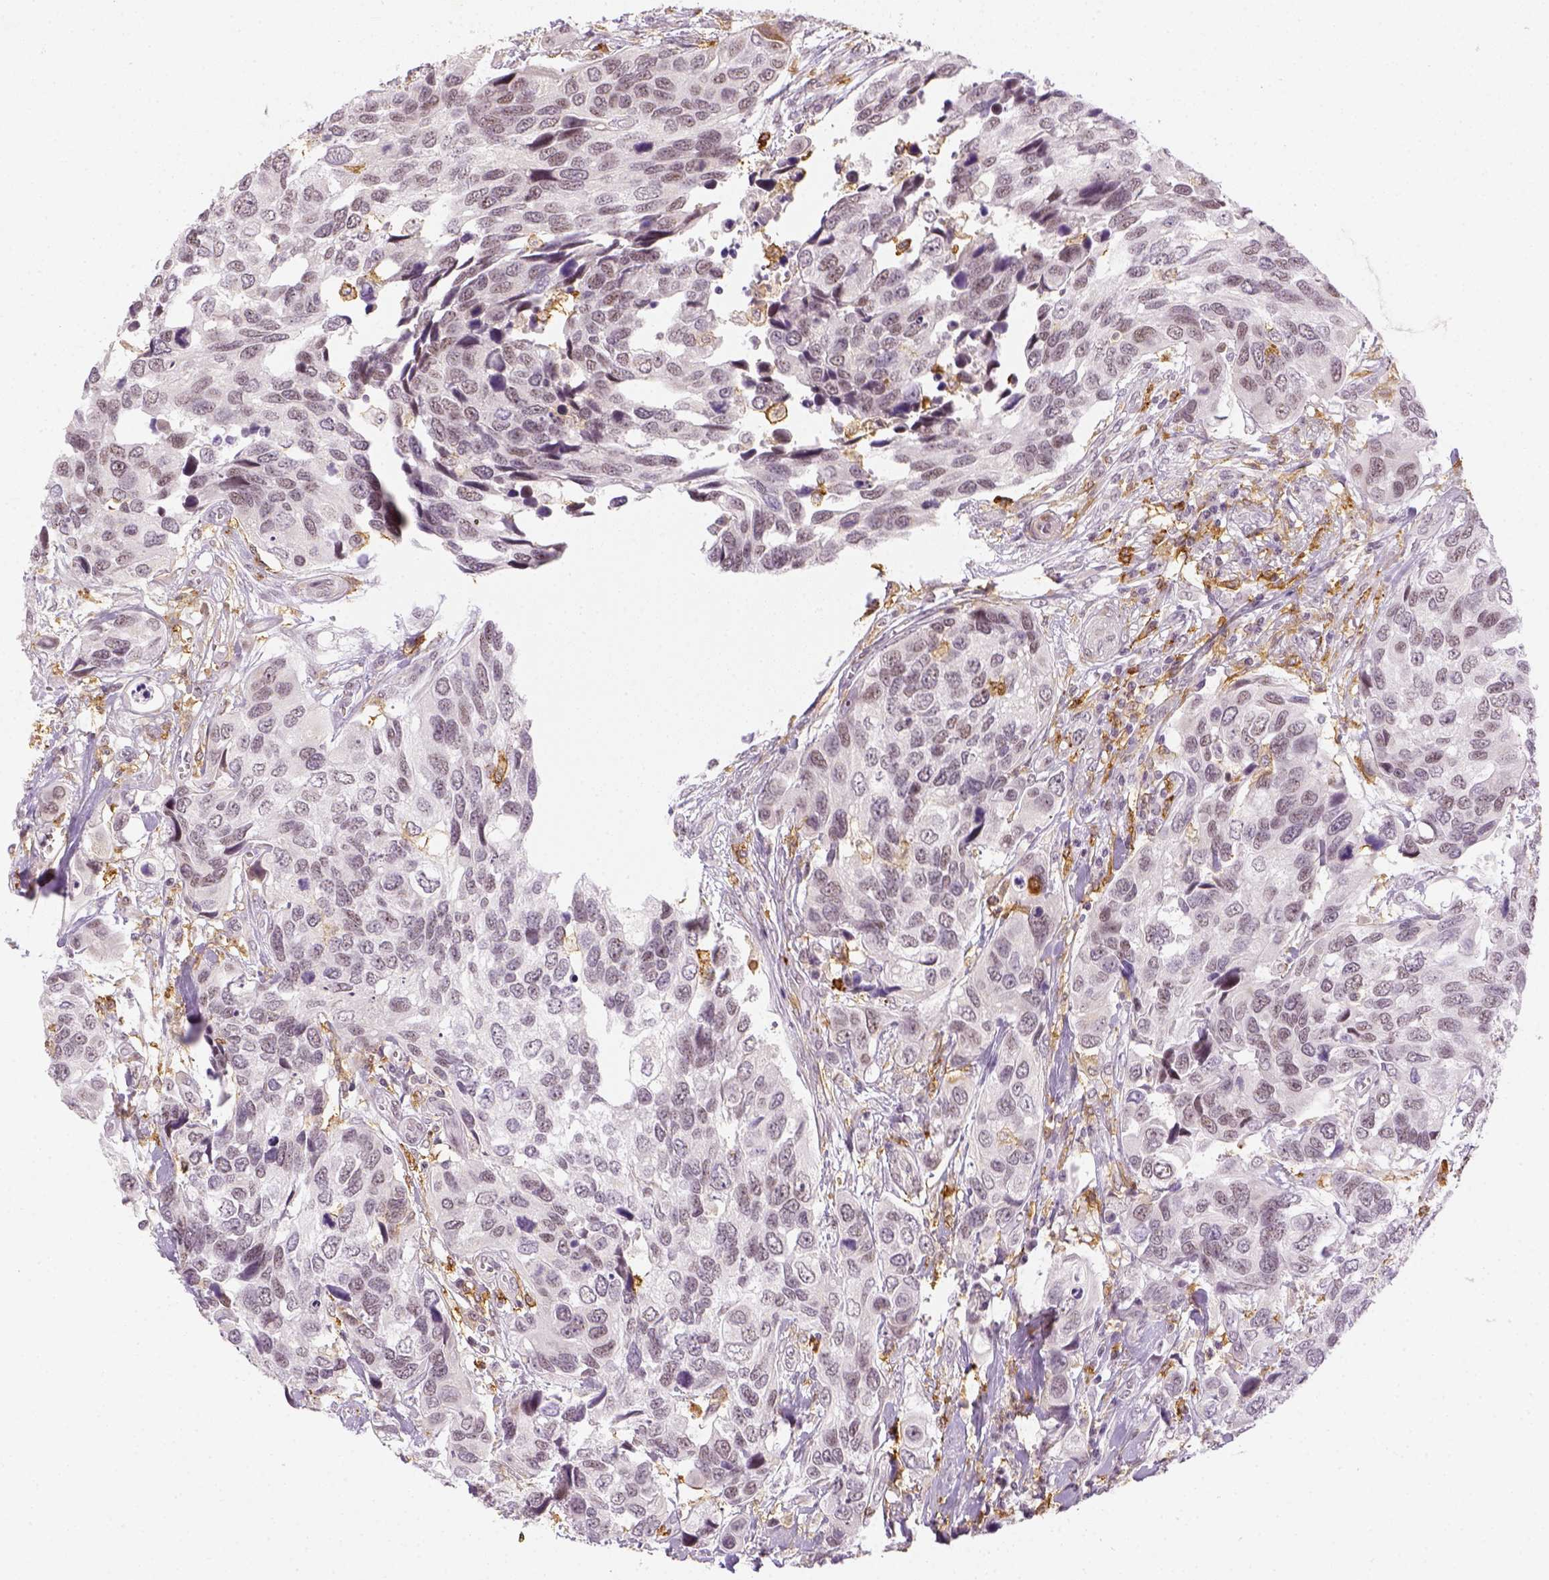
{"staining": {"intensity": "negative", "quantity": "none", "location": "none"}, "tissue": "urothelial cancer", "cell_type": "Tumor cells", "image_type": "cancer", "snomed": [{"axis": "morphology", "description": "Urothelial carcinoma, High grade"}, {"axis": "topography", "description": "Urinary bladder"}], "caption": "Immunohistochemical staining of human urothelial cancer shows no significant positivity in tumor cells.", "gene": "CD14", "patient": {"sex": "male", "age": 60}}